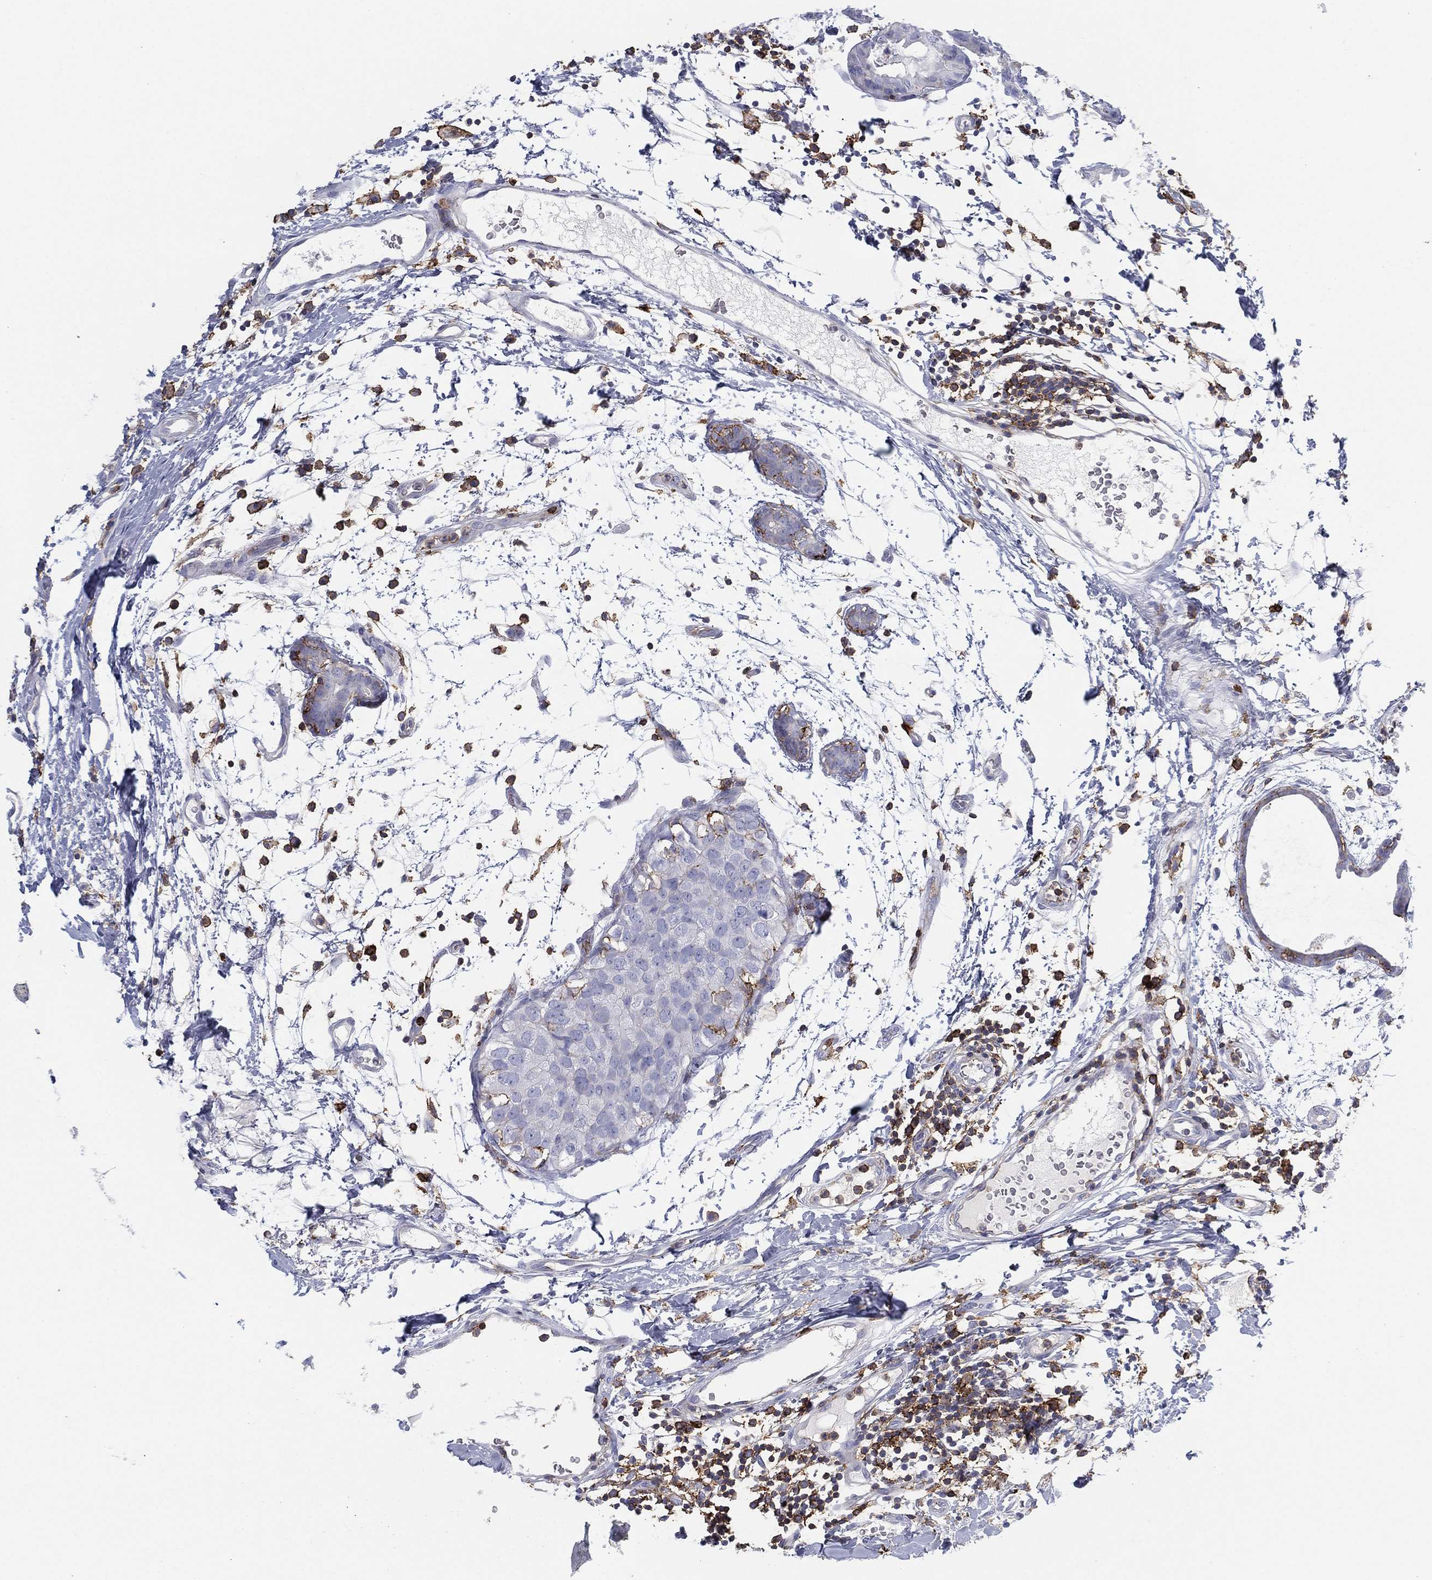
{"staining": {"intensity": "moderate", "quantity": "<25%", "location": "cytoplasmic/membranous"}, "tissue": "breast cancer", "cell_type": "Tumor cells", "image_type": "cancer", "snomed": [{"axis": "morphology", "description": "Normal tissue, NOS"}, {"axis": "morphology", "description": "Duct carcinoma"}, {"axis": "topography", "description": "Breast"}], "caption": "Breast intraductal carcinoma stained with a brown dye displays moderate cytoplasmic/membranous positive expression in approximately <25% of tumor cells.", "gene": "SELPLG", "patient": {"sex": "female", "age": 40}}